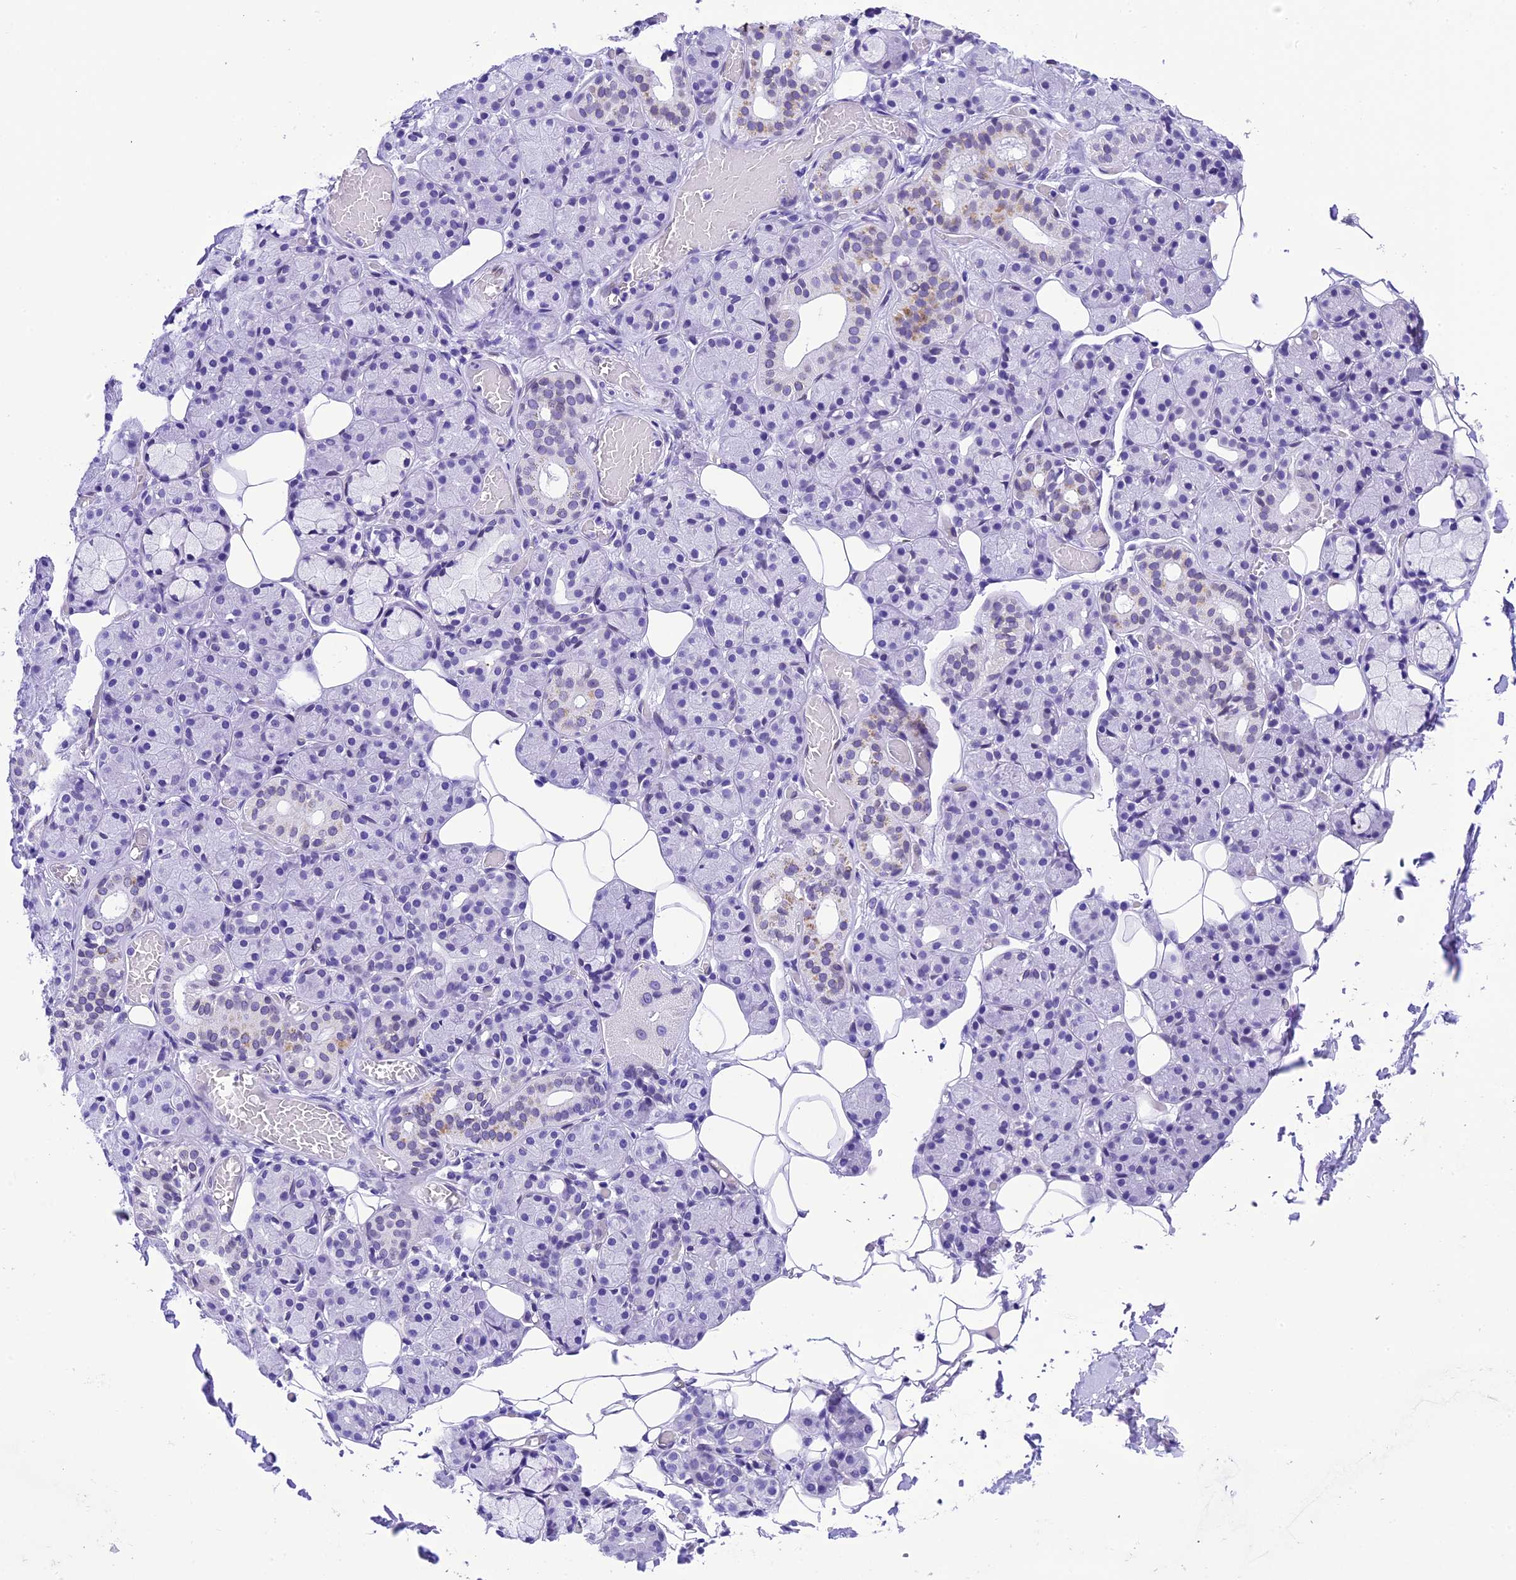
{"staining": {"intensity": "weak", "quantity": "<25%", "location": "cytoplasmic/membranous"}, "tissue": "salivary gland", "cell_type": "Glandular cells", "image_type": "normal", "snomed": [{"axis": "morphology", "description": "Normal tissue, NOS"}, {"axis": "topography", "description": "Salivary gland"}], "caption": "DAB immunohistochemical staining of unremarkable human salivary gland shows no significant staining in glandular cells. (Brightfield microscopy of DAB IHC at high magnification).", "gene": "METTL25", "patient": {"sex": "male", "age": 63}}